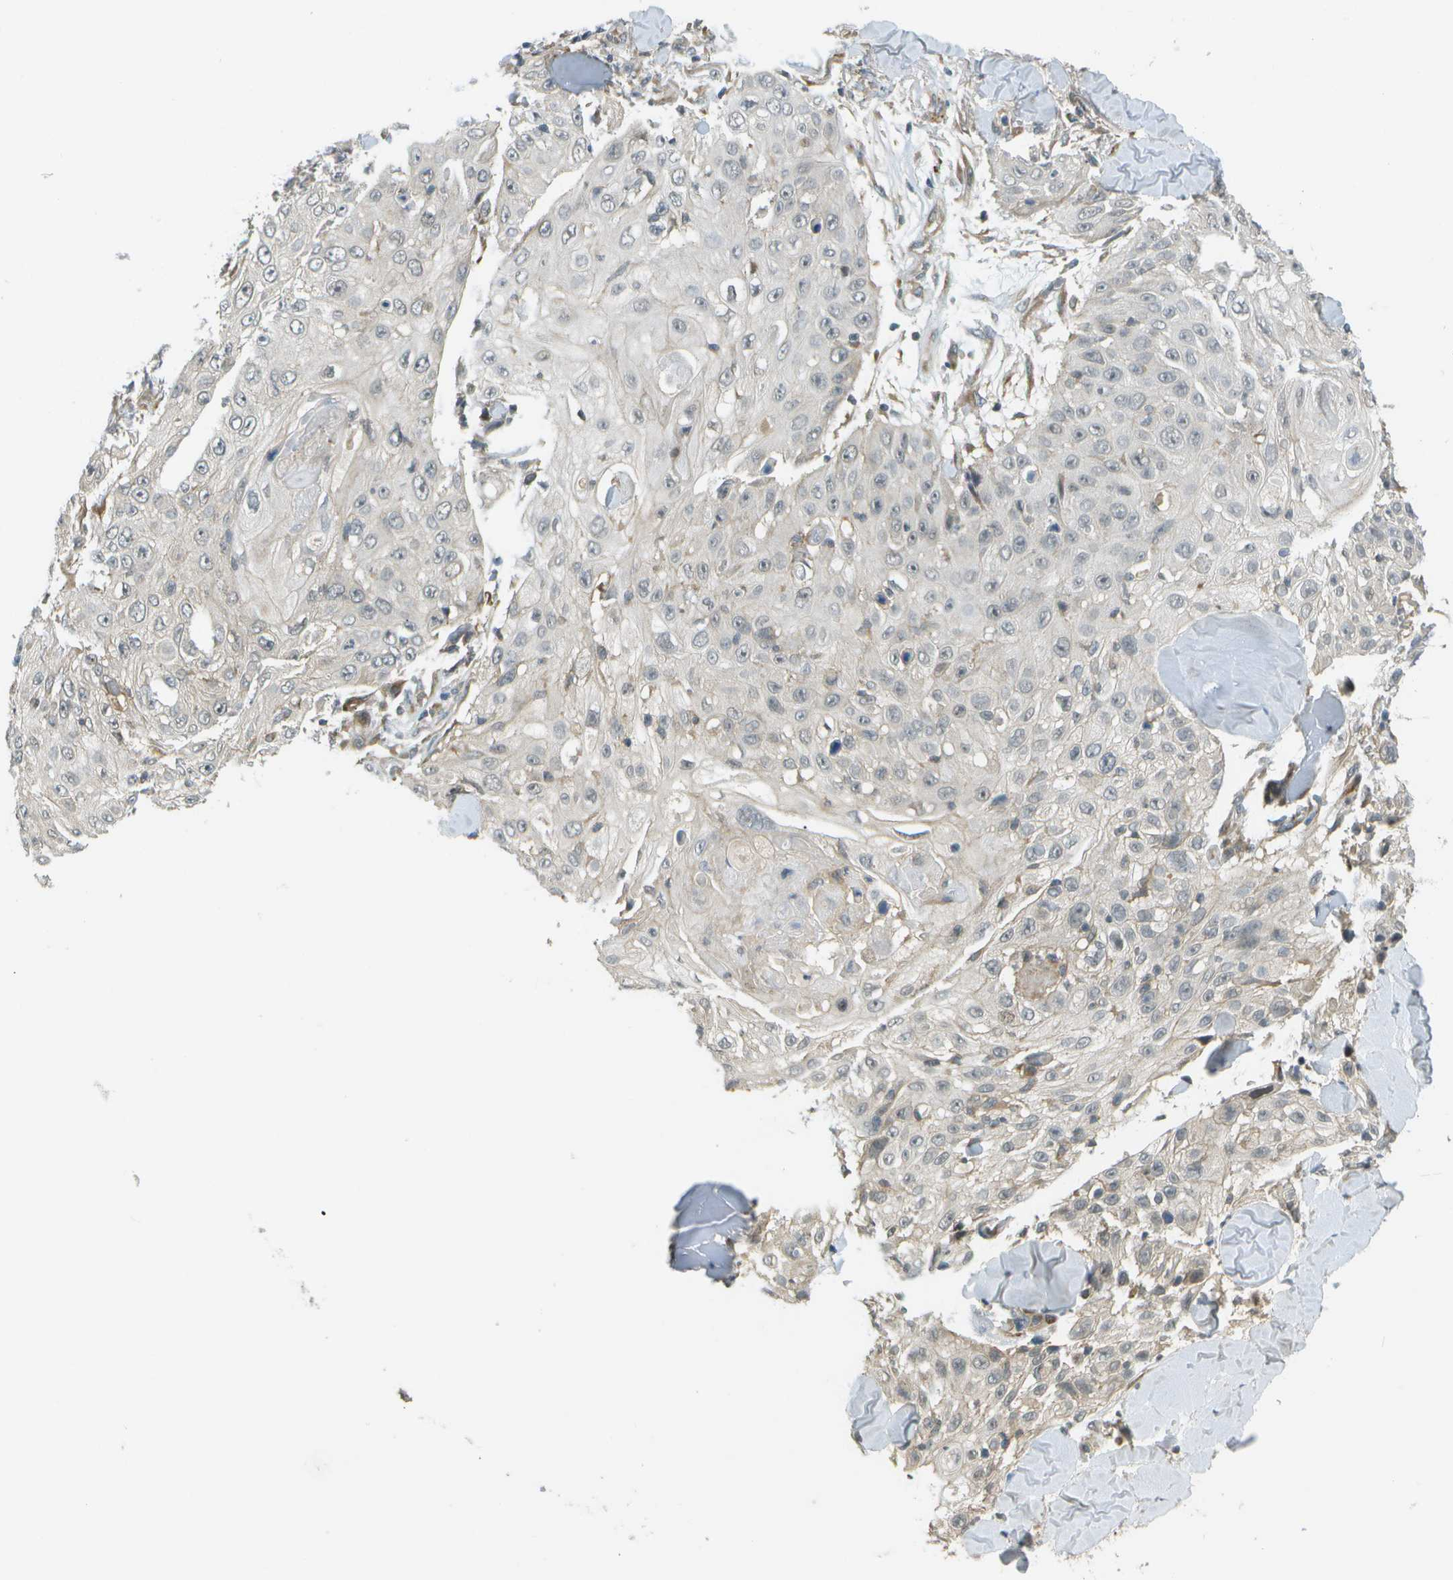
{"staining": {"intensity": "negative", "quantity": "none", "location": "none"}, "tissue": "skin cancer", "cell_type": "Tumor cells", "image_type": "cancer", "snomed": [{"axis": "morphology", "description": "Squamous cell carcinoma, NOS"}, {"axis": "topography", "description": "Skin"}], "caption": "Tumor cells are negative for protein expression in human squamous cell carcinoma (skin).", "gene": "WNK2", "patient": {"sex": "male", "age": 86}}